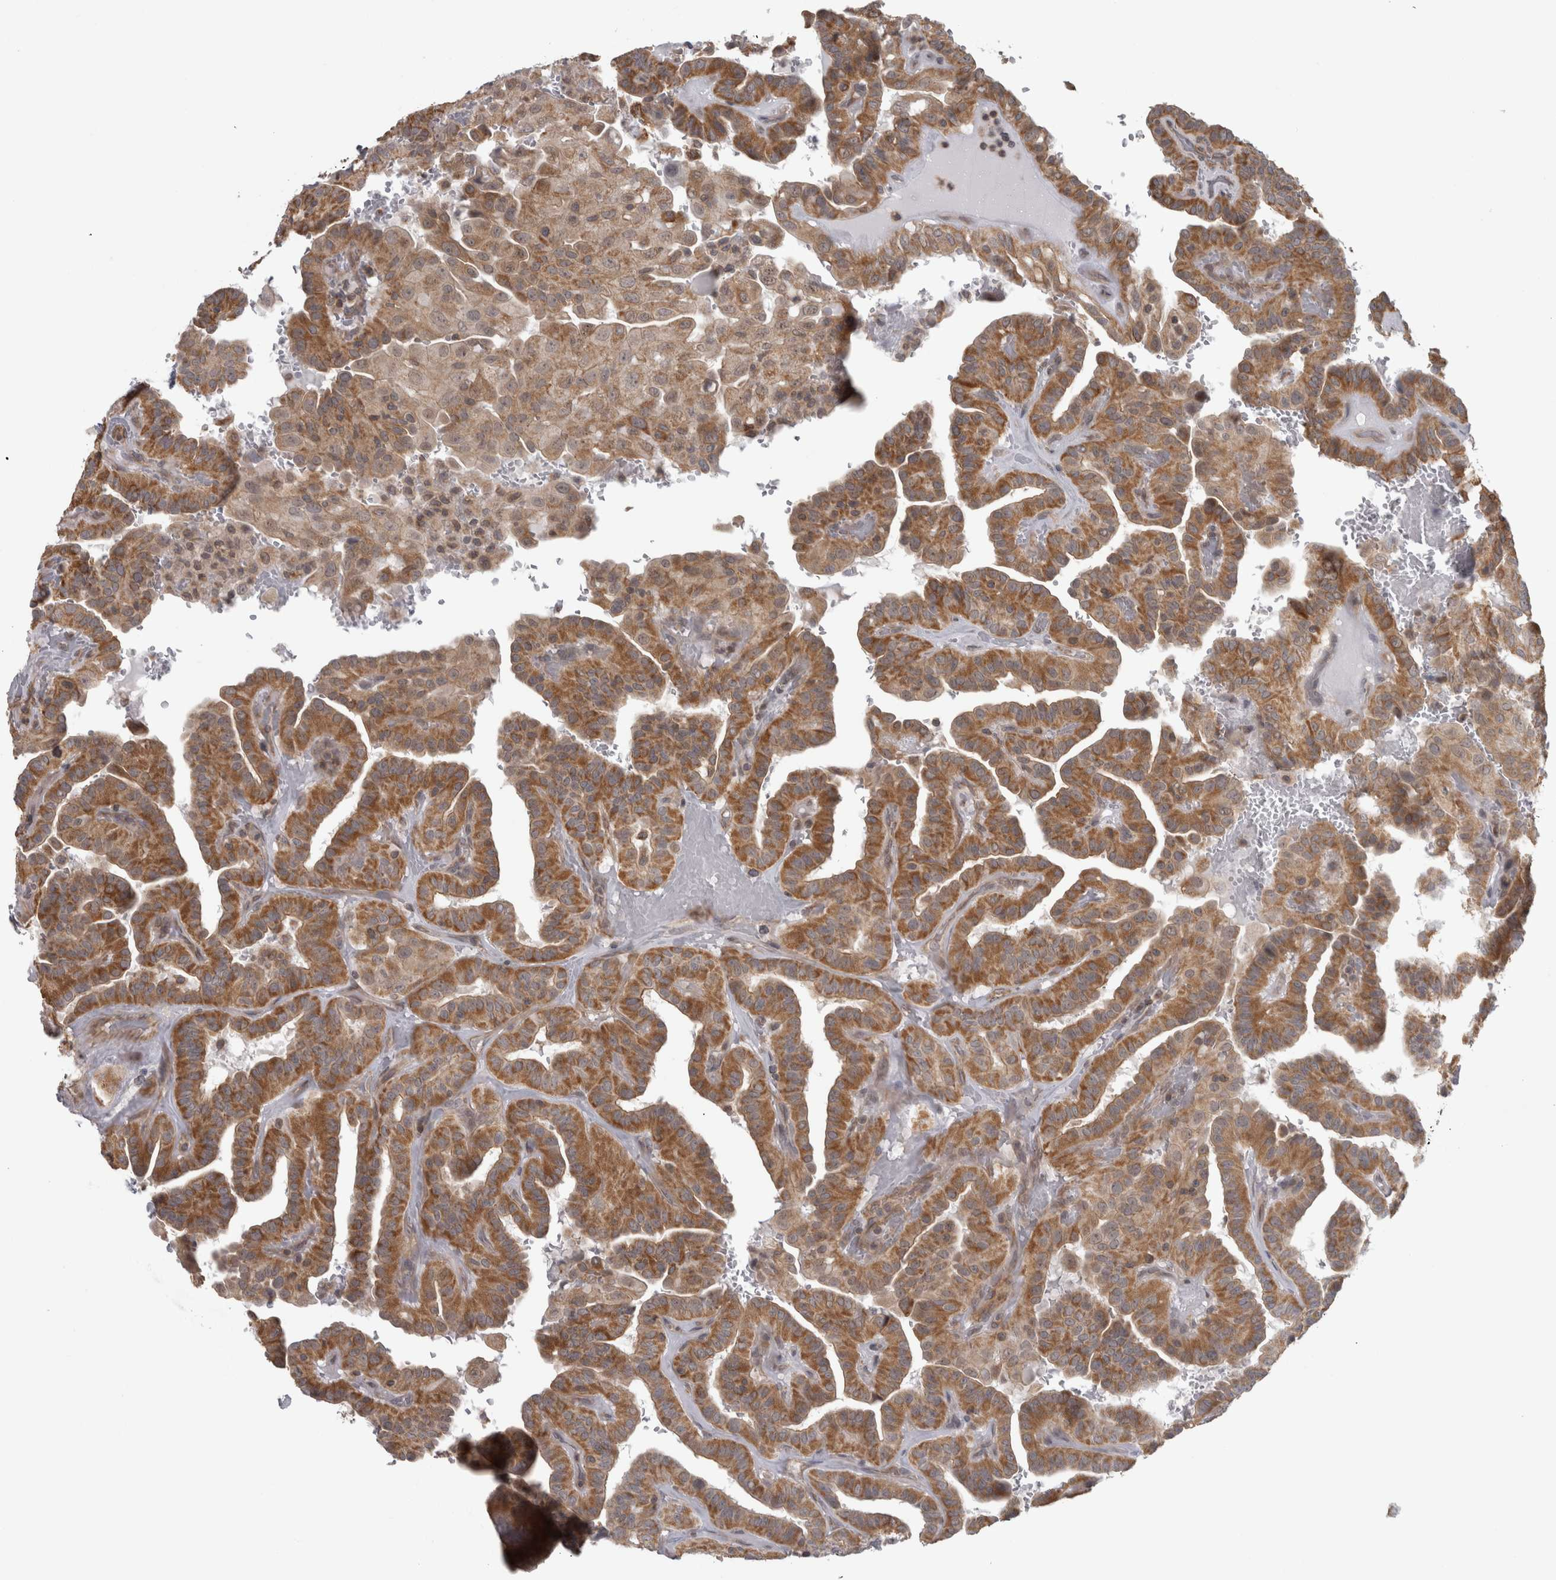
{"staining": {"intensity": "moderate", "quantity": ">75%", "location": "cytoplasmic/membranous"}, "tissue": "thyroid cancer", "cell_type": "Tumor cells", "image_type": "cancer", "snomed": [{"axis": "morphology", "description": "Papillary adenocarcinoma, NOS"}, {"axis": "topography", "description": "Thyroid gland"}], "caption": "Thyroid cancer (papillary adenocarcinoma) stained for a protein (brown) reveals moderate cytoplasmic/membranous positive positivity in about >75% of tumor cells.", "gene": "PPP1R12B", "patient": {"sex": "male", "age": 77}}